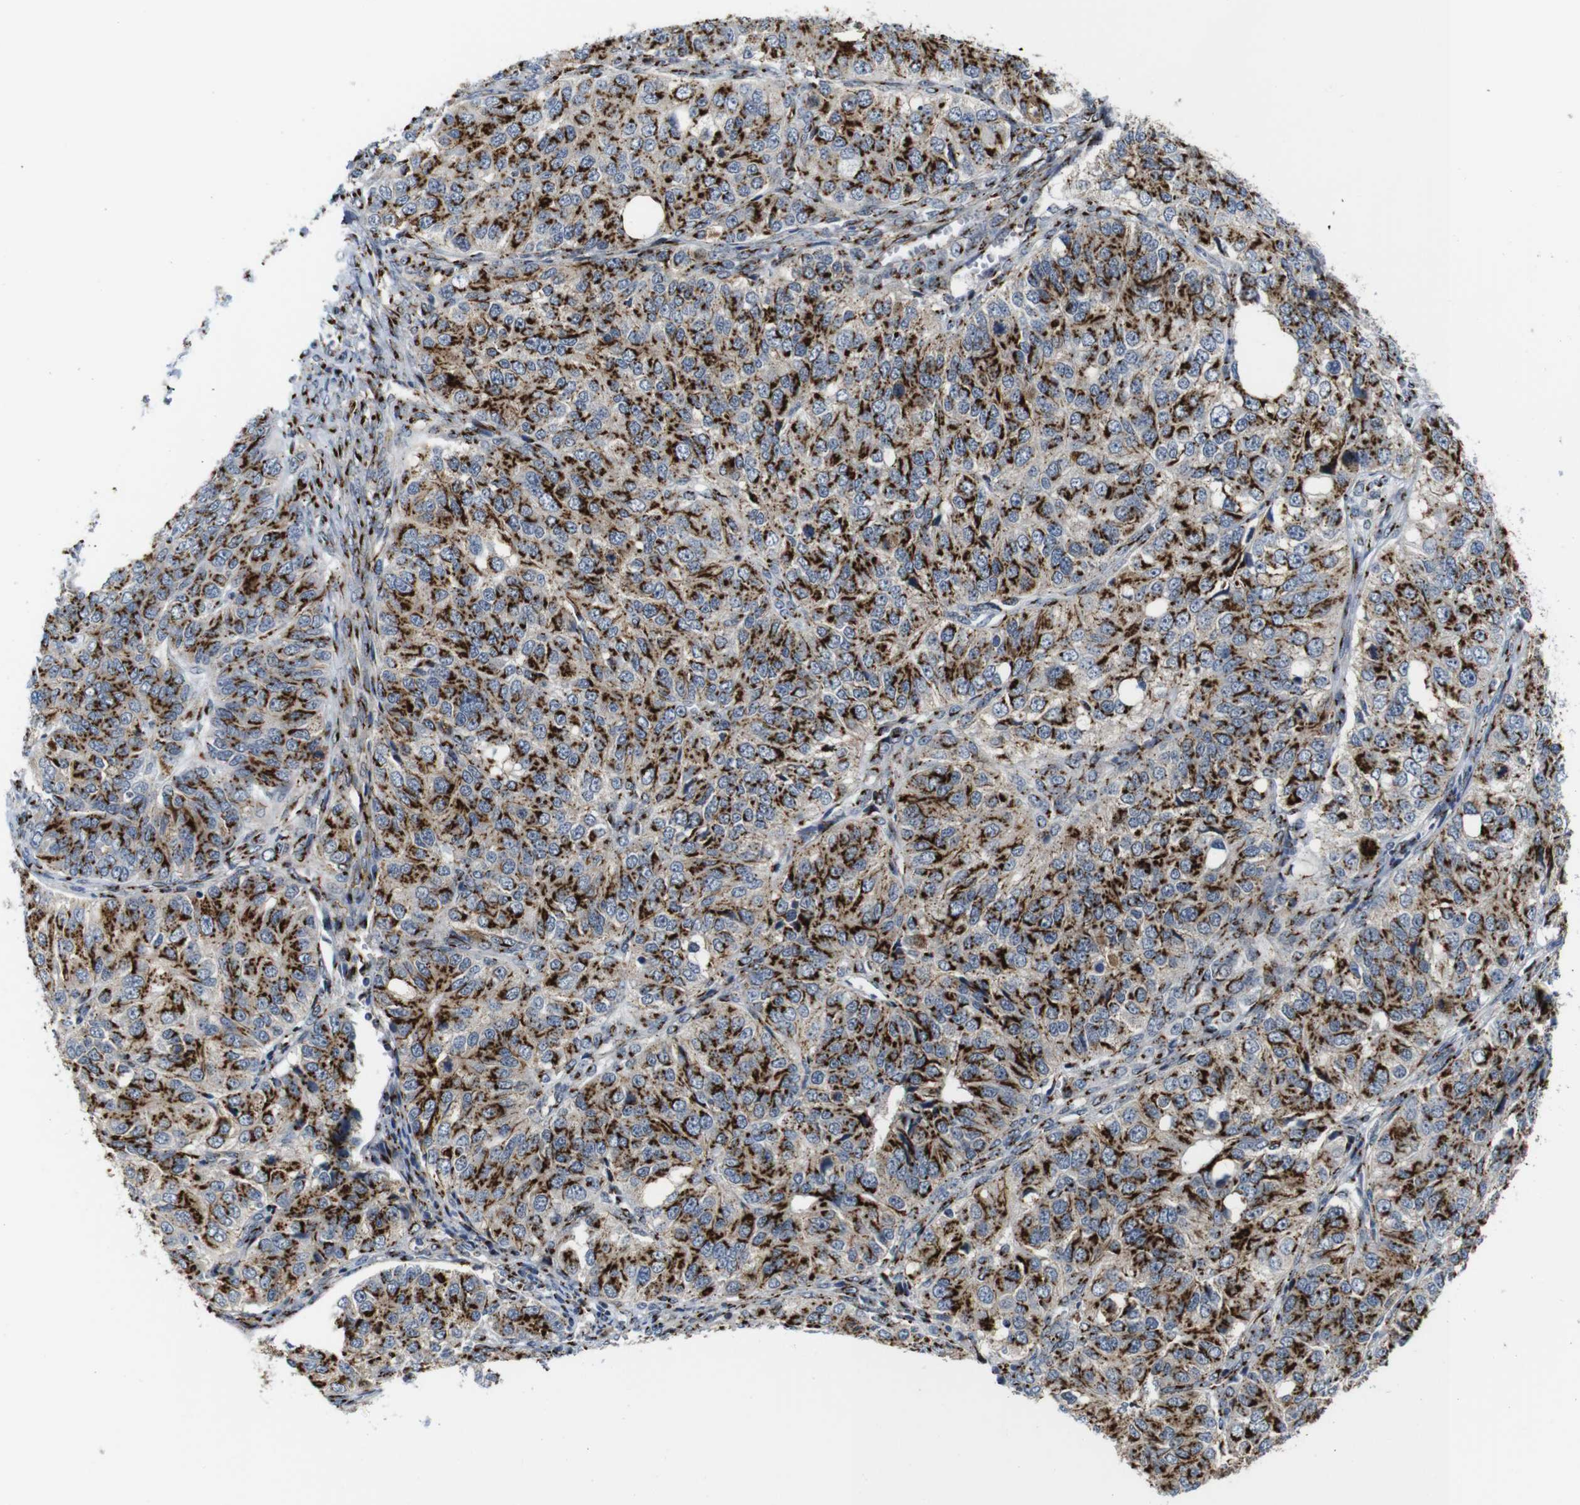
{"staining": {"intensity": "strong", "quantity": ">75%", "location": "cytoplasmic/membranous"}, "tissue": "ovarian cancer", "cell_type": "Tumor cells", "image_type": "cancer", "snomed": [{"axis": "morphology", "description": "Carcinoma, endometroid"}, {"axis": "topography", "description": "Ovary"}], "caption": "Protein expression analysis of endometroid carcinoma (ovarian) shows strong cytoplasmic/membranous staining in approximately >75% of tumor cells.", "gene": "TGOLN2", "patient": {"sex": "female", "age": 51}}